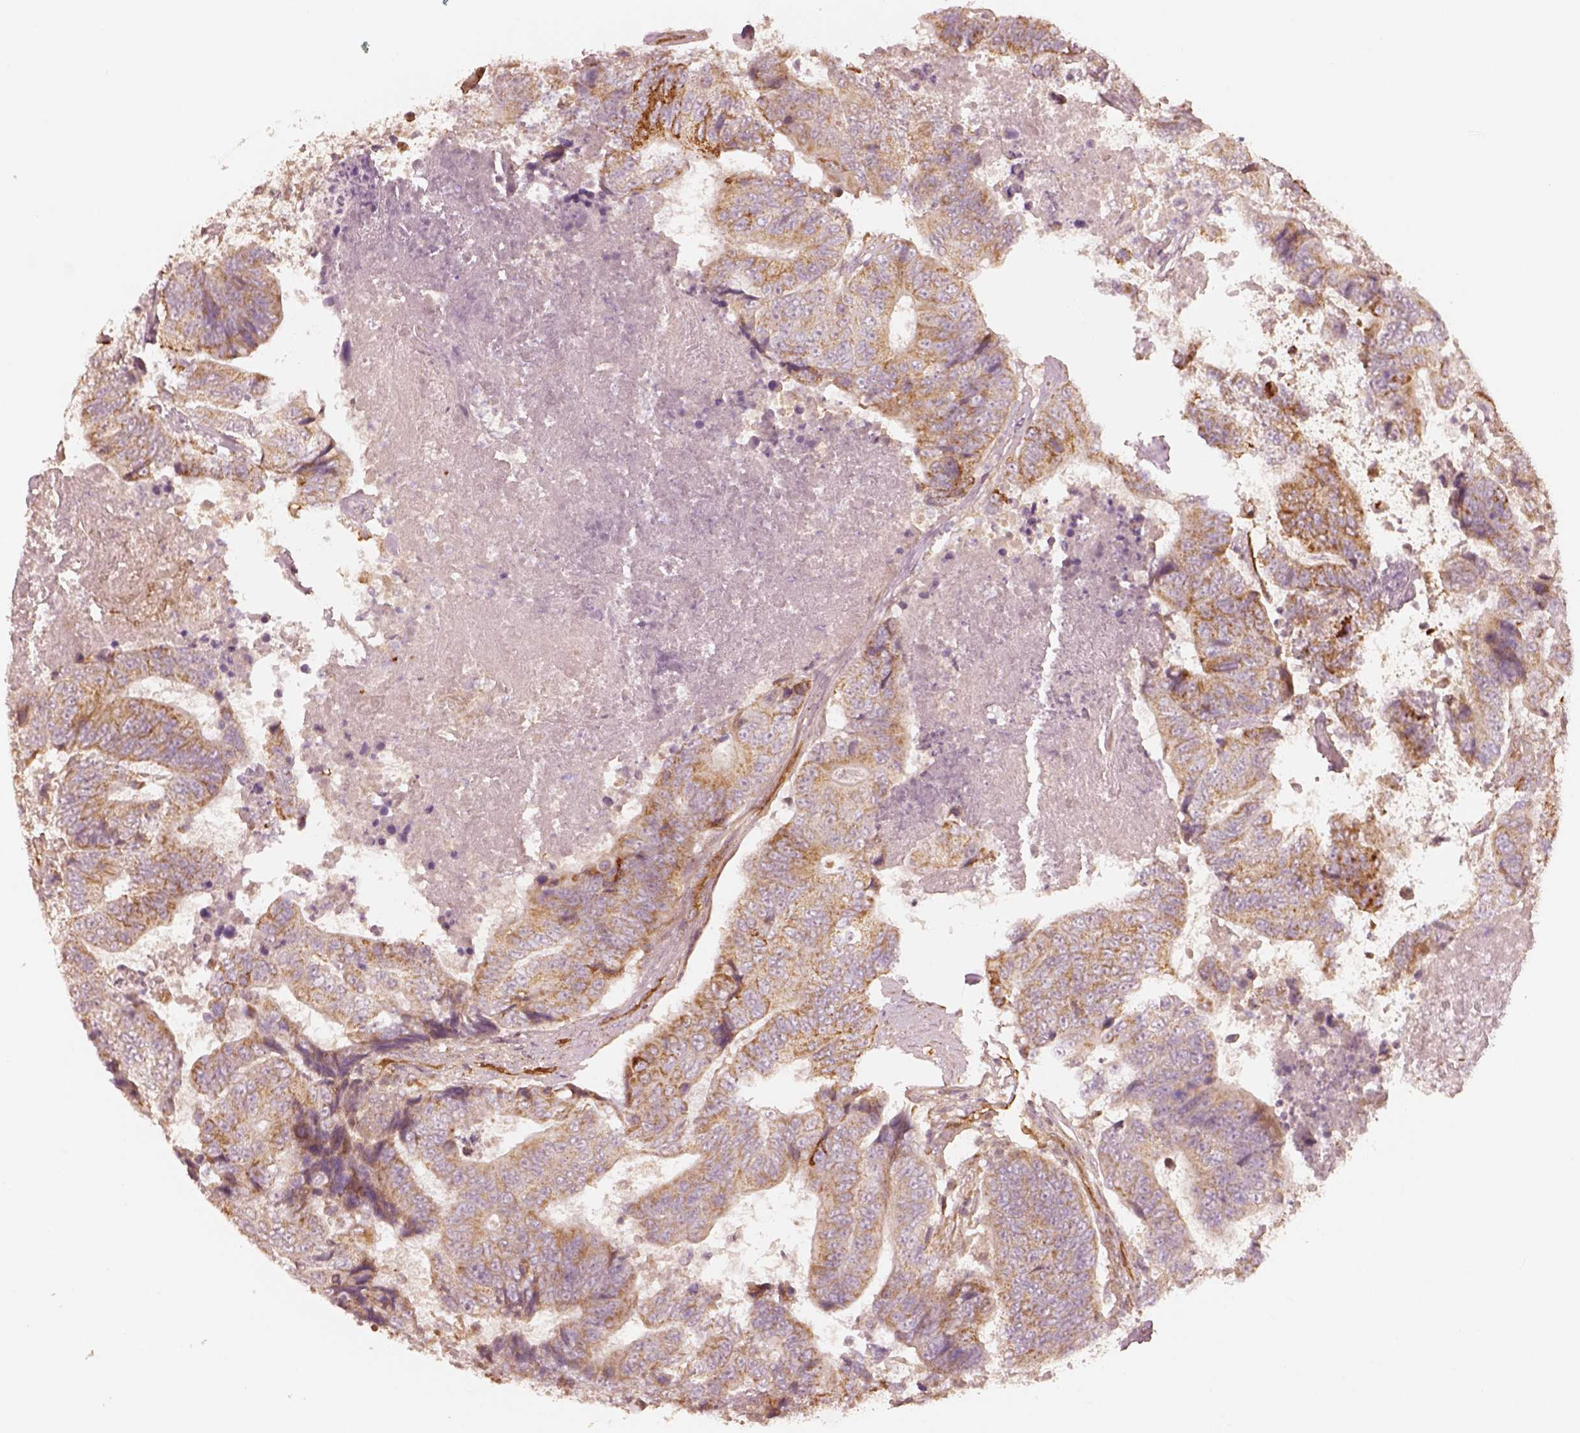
{"staining": {"intensity": "moderate", "quantity": ">75%", "location": "cytoplasmic/membranous"}, "tissue": "colorectal cancer", "cell_type": "Tumor cells", "image_type": "cancer", "snomed": [{"axis": "morphology", "description": "Adenocarcinoma, NOS"}, {"axis": "topography", "description": "Colon"}], "caption": "A medium amount of moderate cytoplasmic/membranous positivity is identified in about >75% of tumor cells in colorectal cancer (adenocarcinoma) tissue.", "gene": "FSCN1", "patient": {"sex": "female", "age": 48}}